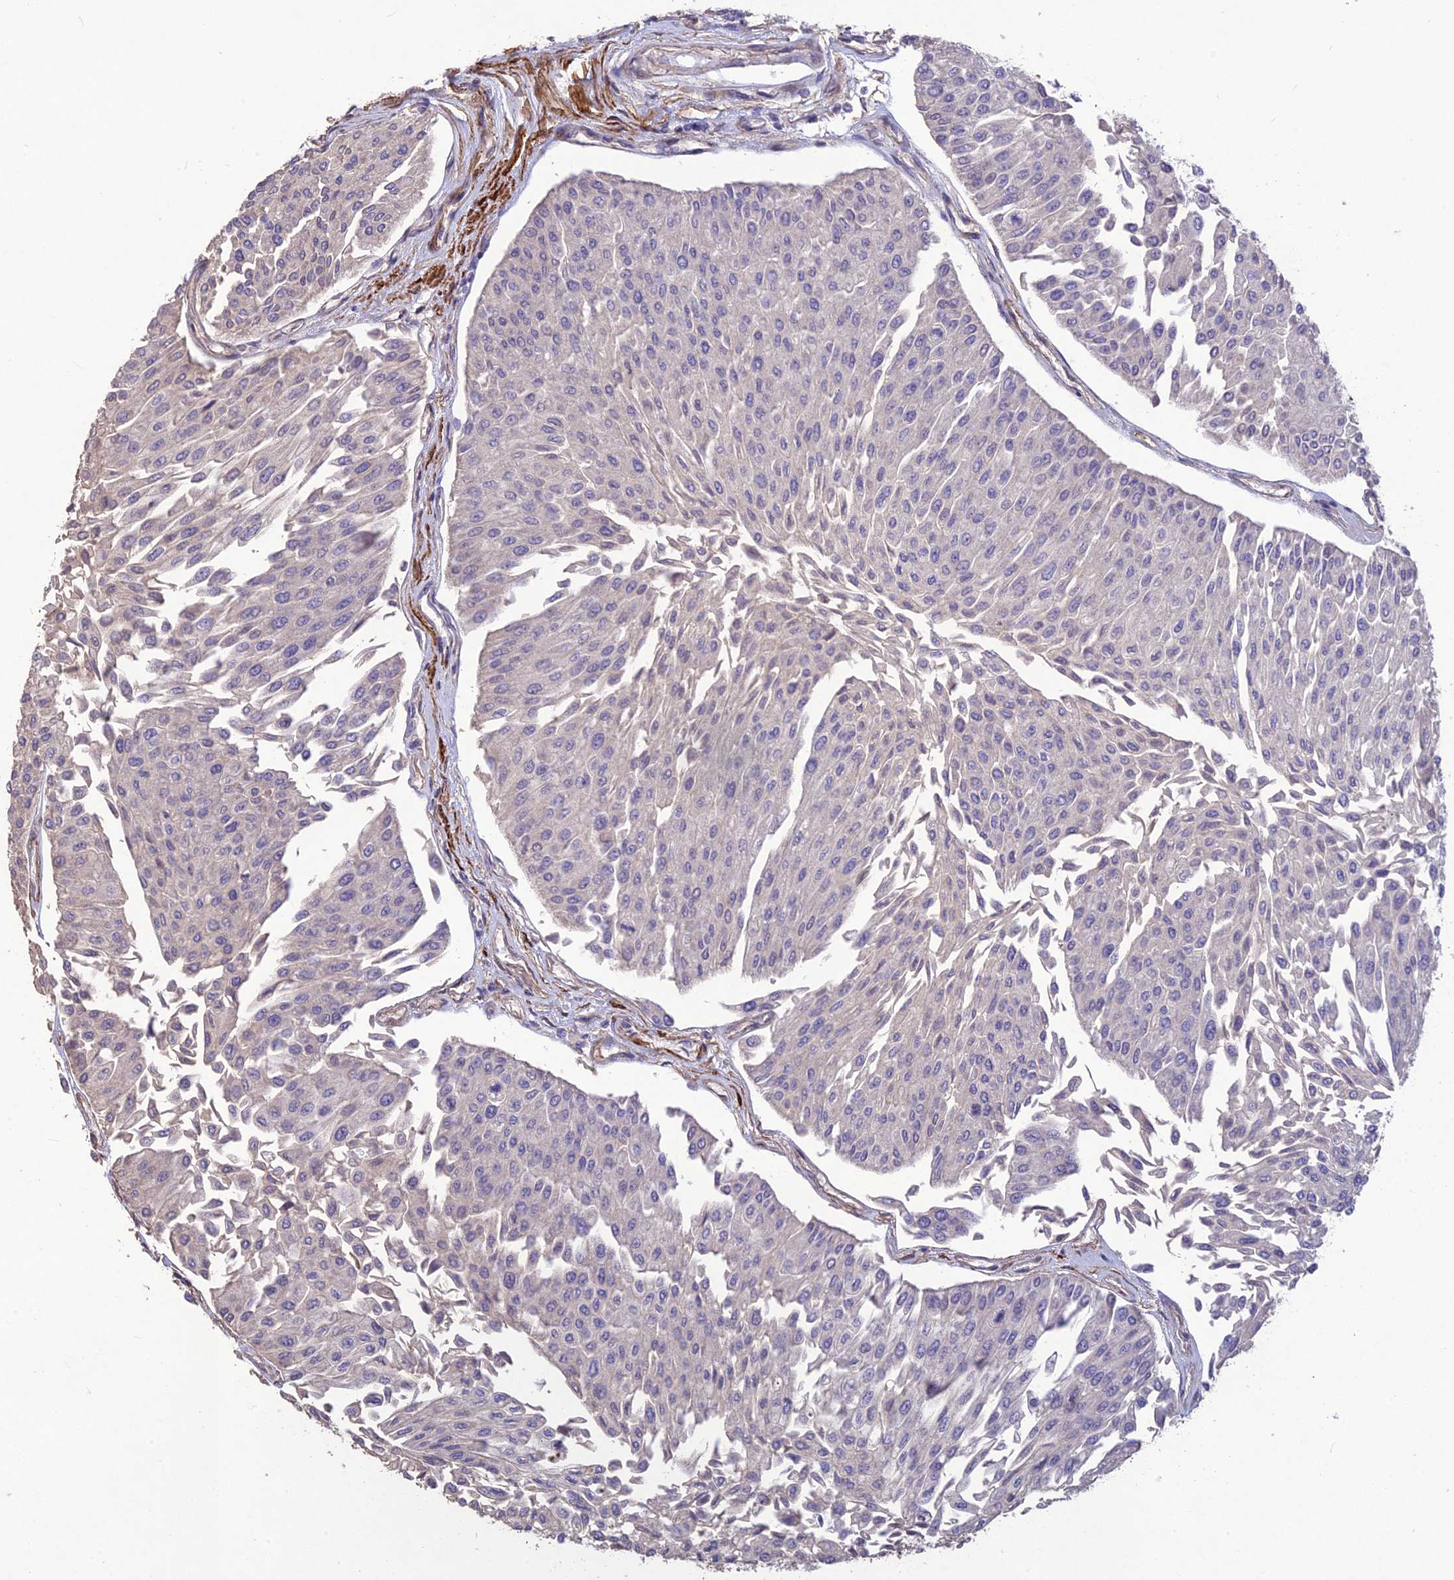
{"staining": {"intensity": "negative", "quantity": "none", "location": "none"}, "tissue": "urothelial cancer", "cell_type": "Tumor cells", "image_type": "cancer", "snomed": [{"axis": "morphology", "description": "Urothelial carcinoma, Low grade"}, {"axis": "topography", "description": "Urinary bladder"}], "caption": "Low-grade urothelial carcinoma stained for a protein using immunohistochemistry (IHC) exhibits no staining tumor cells.", "gene": "CLUH", "patient": {"sex": "male", "age": 67}}